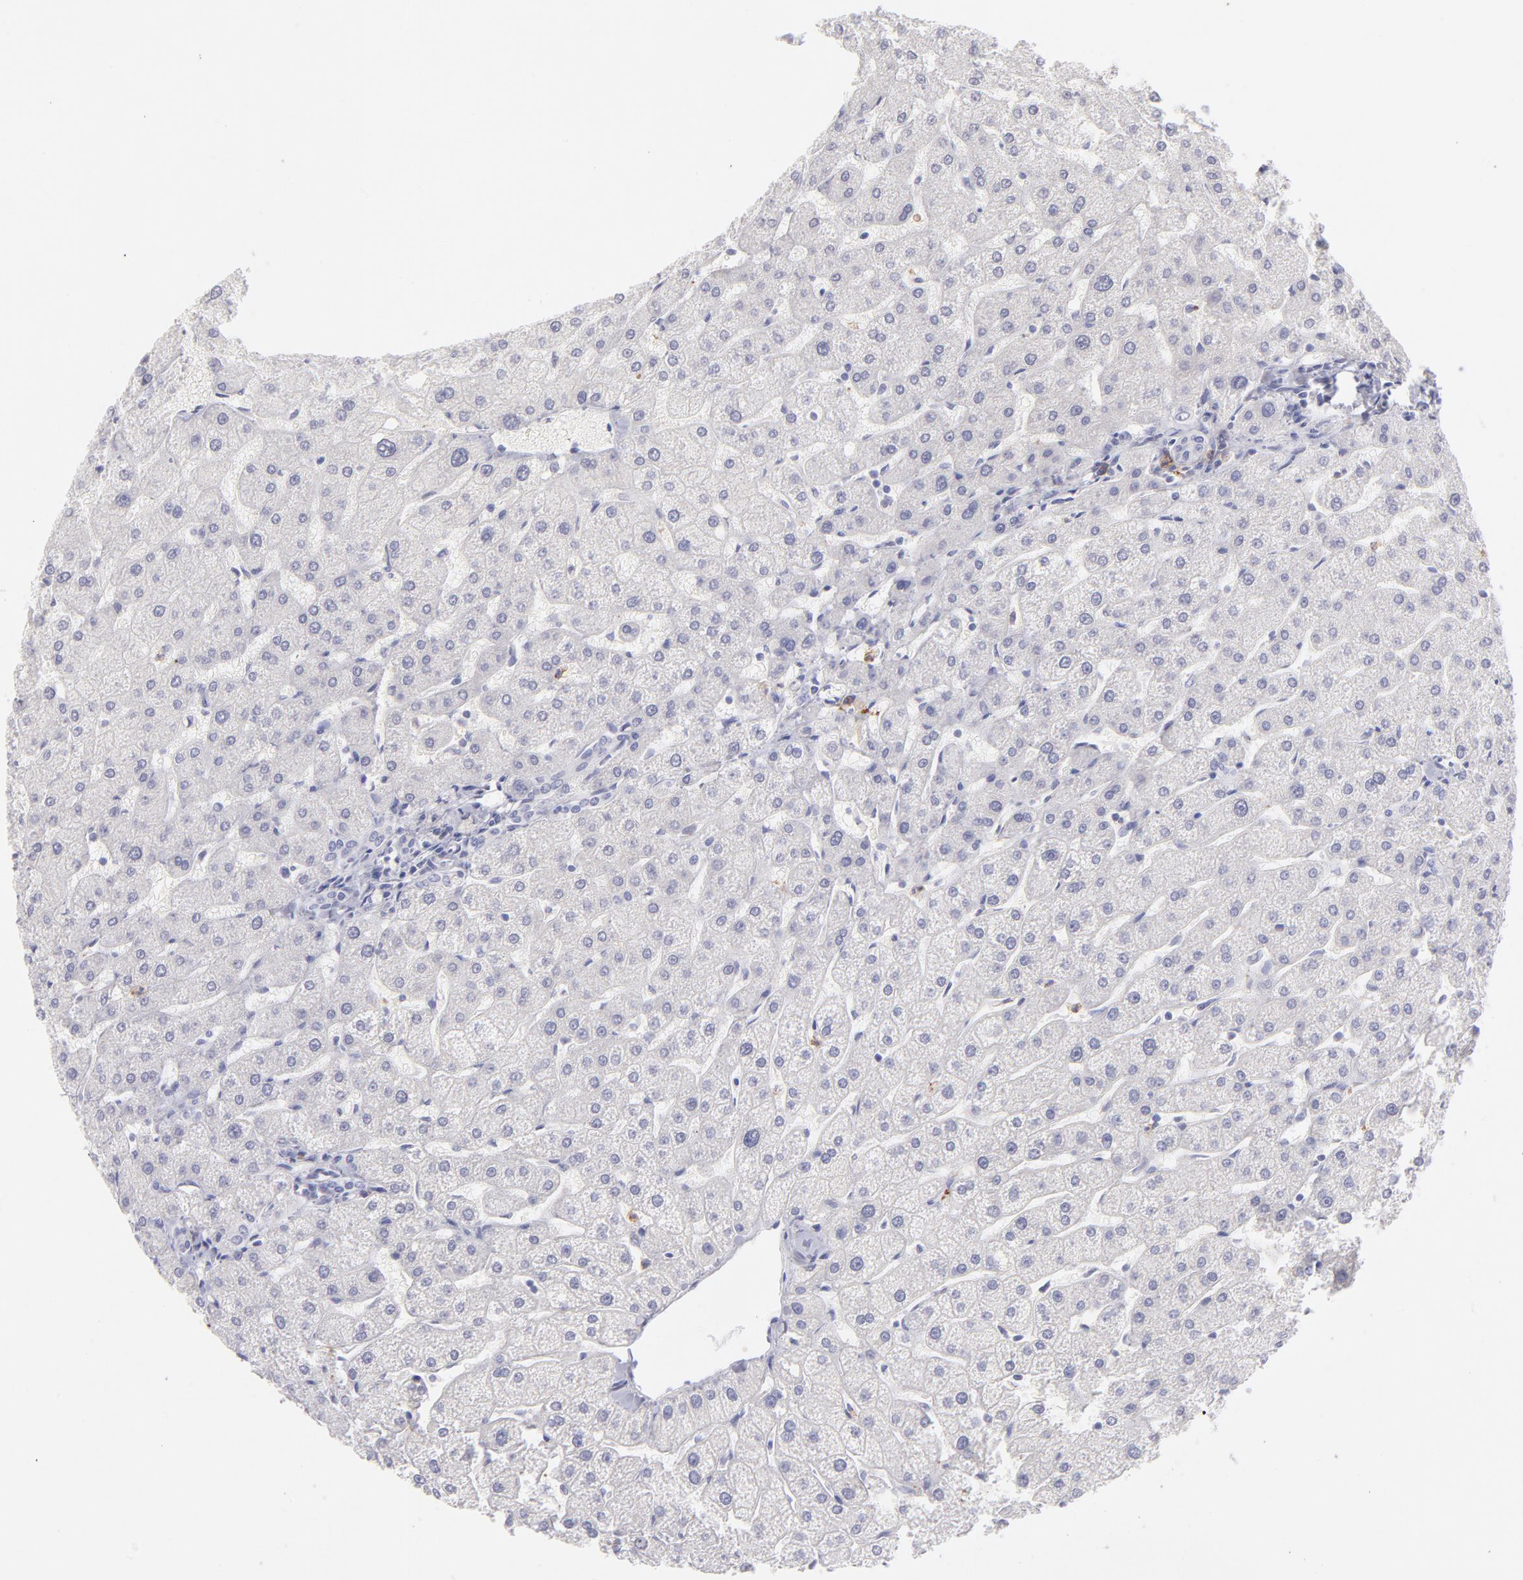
{"staining": {"intensity": "negative", "quantity": "none", "location": "none"}, "tissue": "liver", "cell_type": "Cholangiocytes", "image_type": "normal", "snomed": [{"axis": "morphology", "description": "Normal tissue, NOS"}, {"axis": "topography", "description": "Liver"}], "caption": "Image shows no significant protein expression in cholangiocytes of benign liver.", "gene": "LTB4R", "patient": {"sex": "male", "age": 67}}